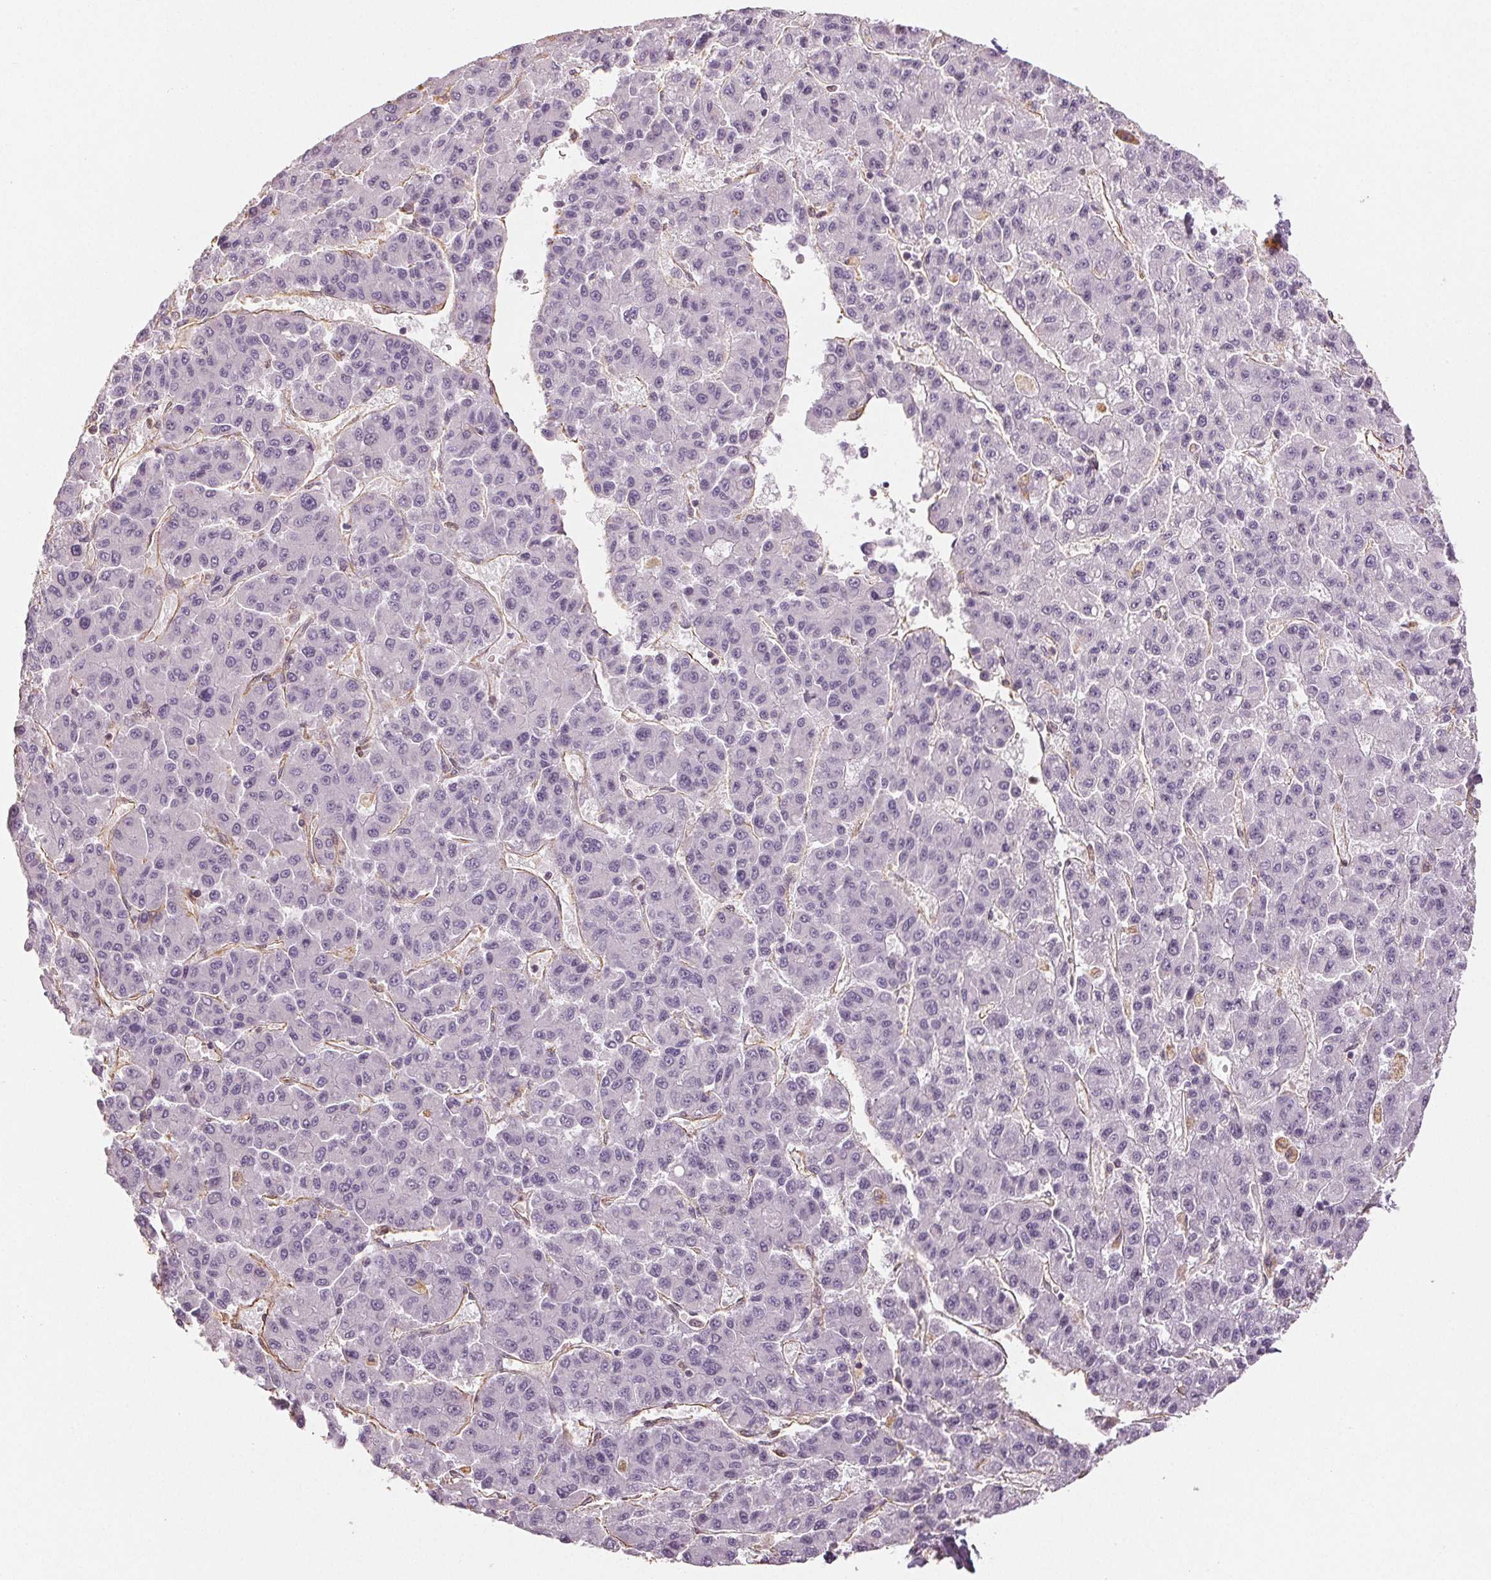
{"staining": {"intensity": "negative", "quantity": "none", "location": "none"}, "tissue": "liver cancer", "cell_type": "Tumor cells", "image_type": "cancer", "snomed": [{"axis": "morphology", "description": "Carcinoma, Hepatocellular, NOS"}, {"axis": "topography", "description": "Liver"}], "caption": "Liver hepatocellular carcinoma was stained to show a protein in brown. There is no significant expression in tumor cells.", "gene": "COL7A1", "patient": {"sex": "male", "age": 70}}